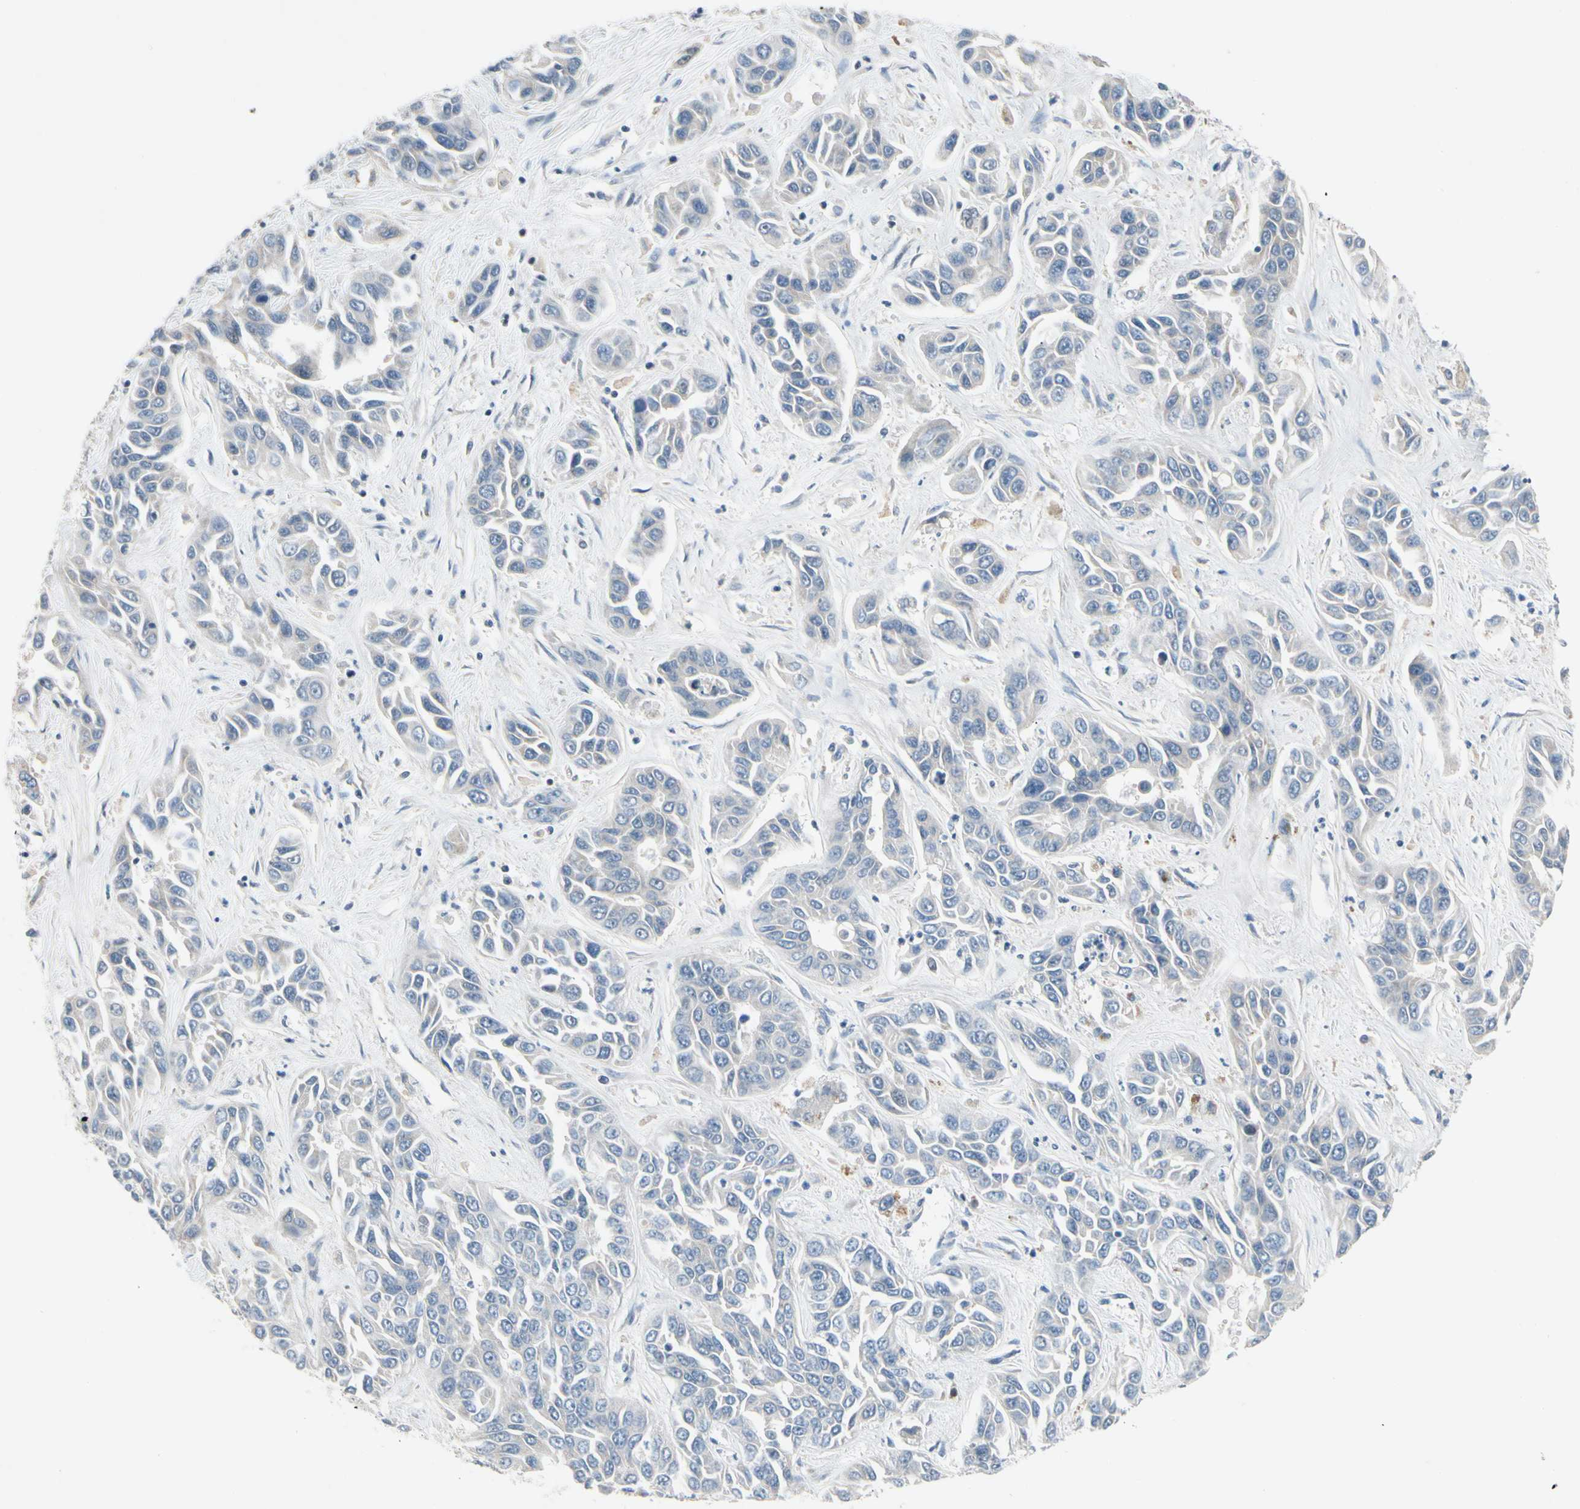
{"staining": {"intensity": "weak", "quantity": "25%-75%", "location": "cytoplasmic/membranous"}, "tissue": "liver cancer", "cell_type": "Tumor cells", "image_type": "cancer", "snomed": [{"axis": "morphology", "description": "Cholangiocarcinoma"}, {"axis": "topography", "description": "Liver"}], "caption": "Cholangiocarcinoma (liver) was stained to show a protein in brown. There is low levels of weak cytoplasmic/membranous positivity in approximately 25%-75% of tumor cells.", "gene": "PIP5K1B", "patient": {"sex": "female", "age": 52}}